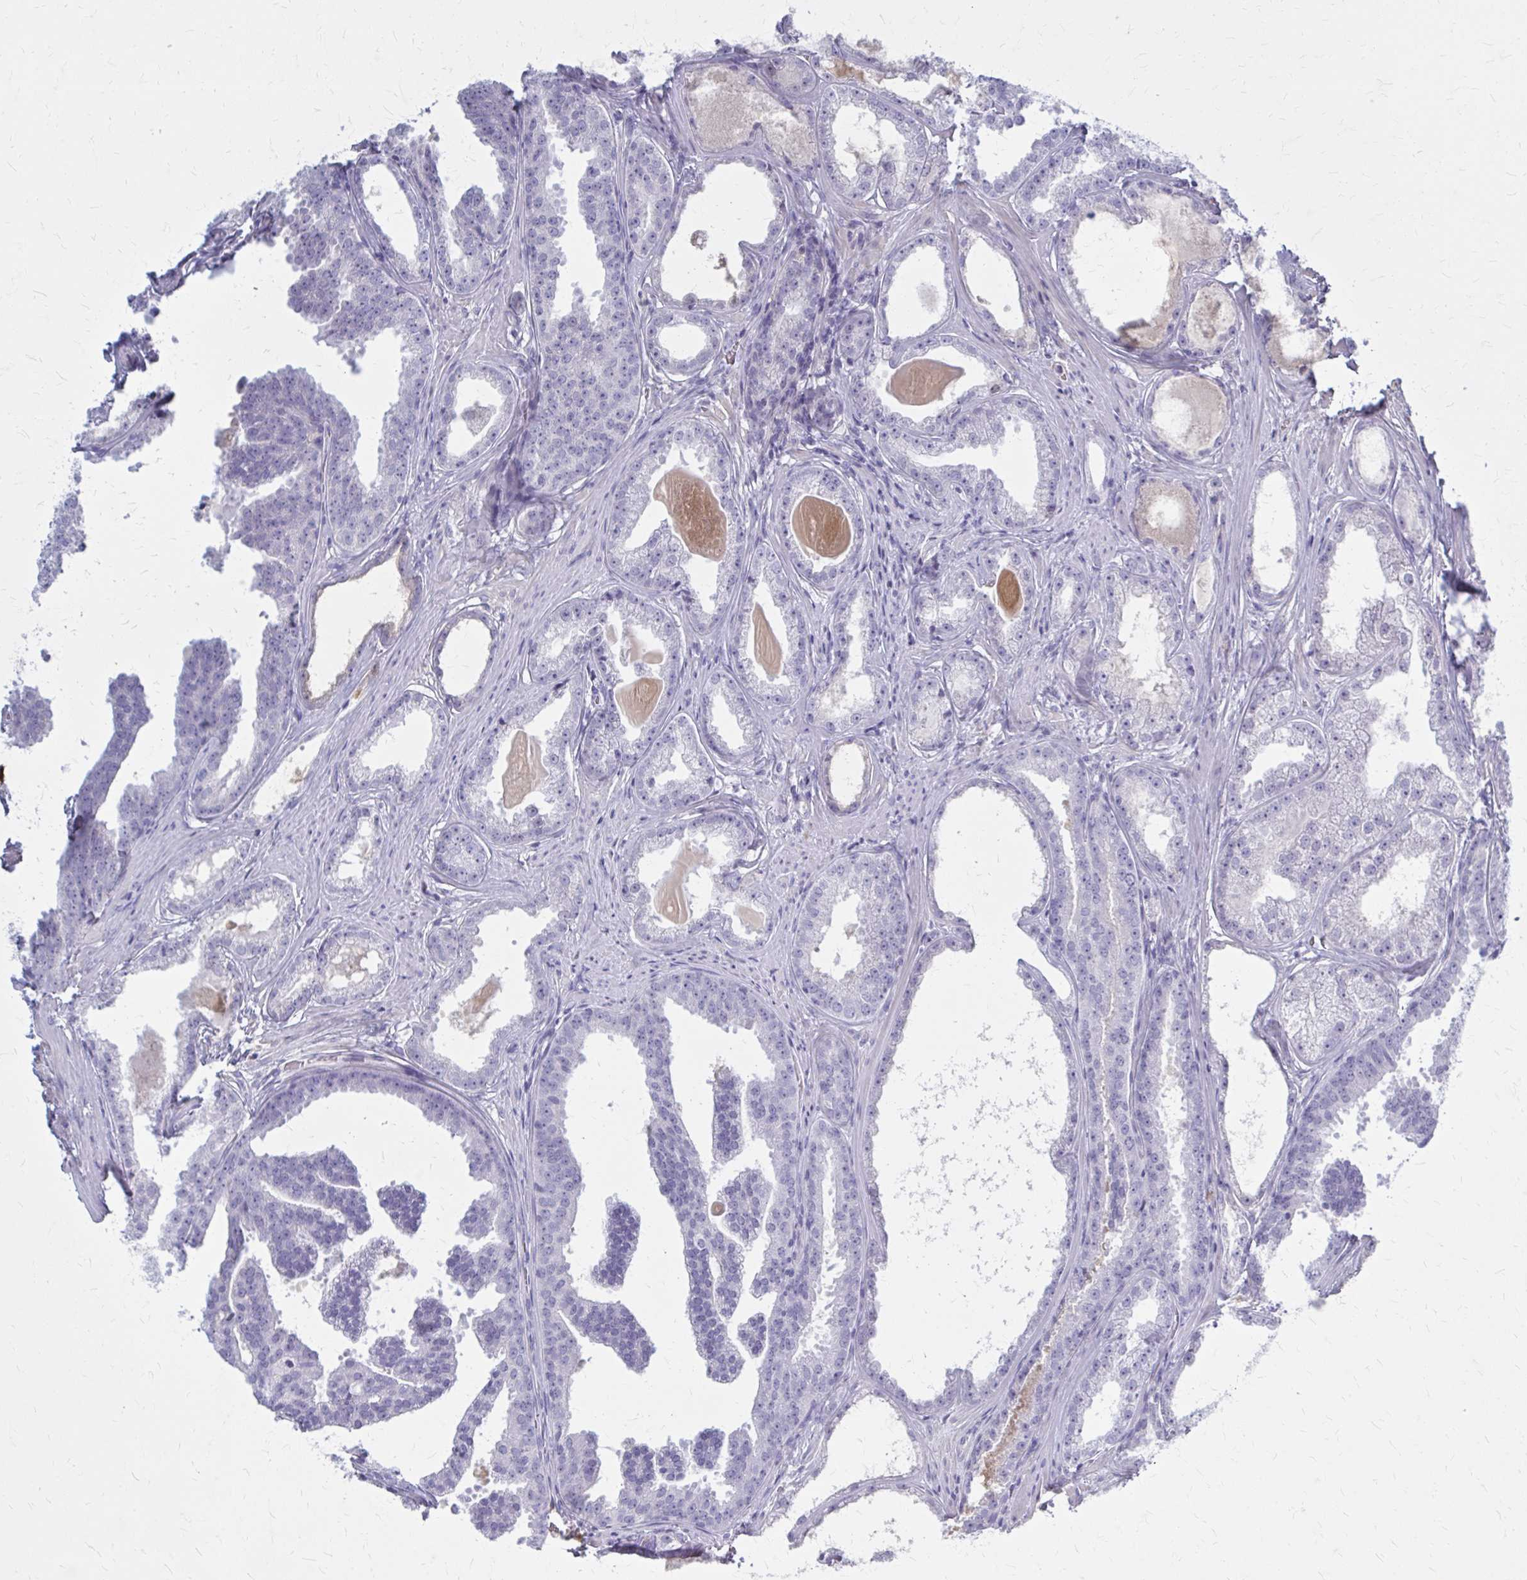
{"staining": {"intensity": "negative", "quantity": "none", "location": "none"}, "tissue": "prostate cancer", "cell_type": "Tumor cells", "image_type": "cancer", "snomed": [{"axis": "morphology", "description": "Adenocarcinoma, Low grade"}, {"axis": "topography", "description": "Prostate"}], "caption": "The immunohistochemistry (IHC) histopathology image has no significant expression in tumor cells of low-grade adenocarcinoma (prostate) tissue. Brightfield microscopy of IHC stained with DAB (3,3'-diaminobenzidine) (brown) and hematoxylin (blue), captured at high magnification.", "gene": "SERPIND1", "patient": {"sex": "male", "age": 65}}